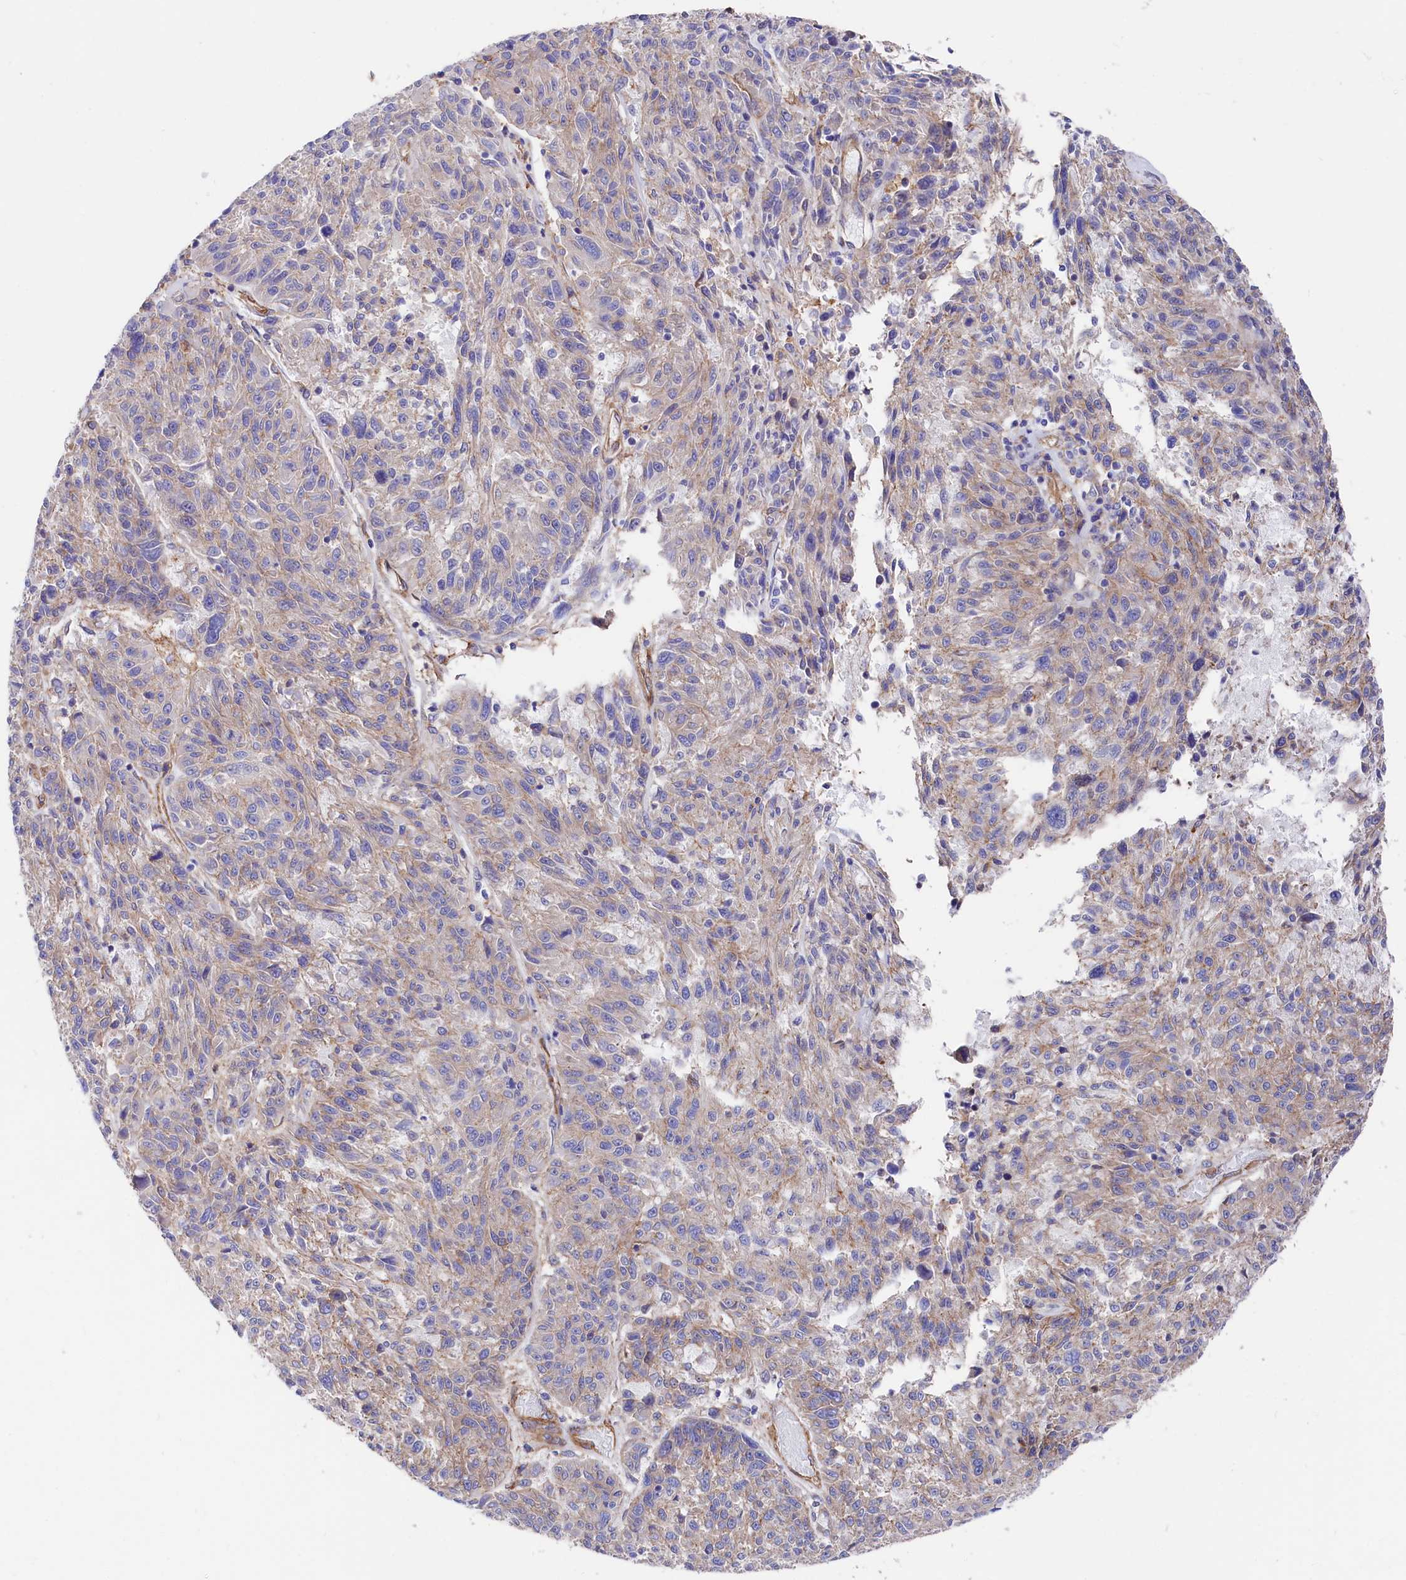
{"staining": {"intensity": "negative", "quantity": "none", "location": "none"}, "tissue": "melanoma", "cell_type": "Tumor cells", "image_type": "cancer", "snomed": [{"axis": "morphology", "description": "Malignant melanoma, NOS"}, {"axis": "topography", "description": "Skin"}], "caption": "Immunohistochemistry micrograph of neoplastic tissue: human melanoma stained with DAB reveals no significant protein expression in tumor cells.", "gene": "TNKS1BP1", "patient": {"sex": "male", "age": 53}}